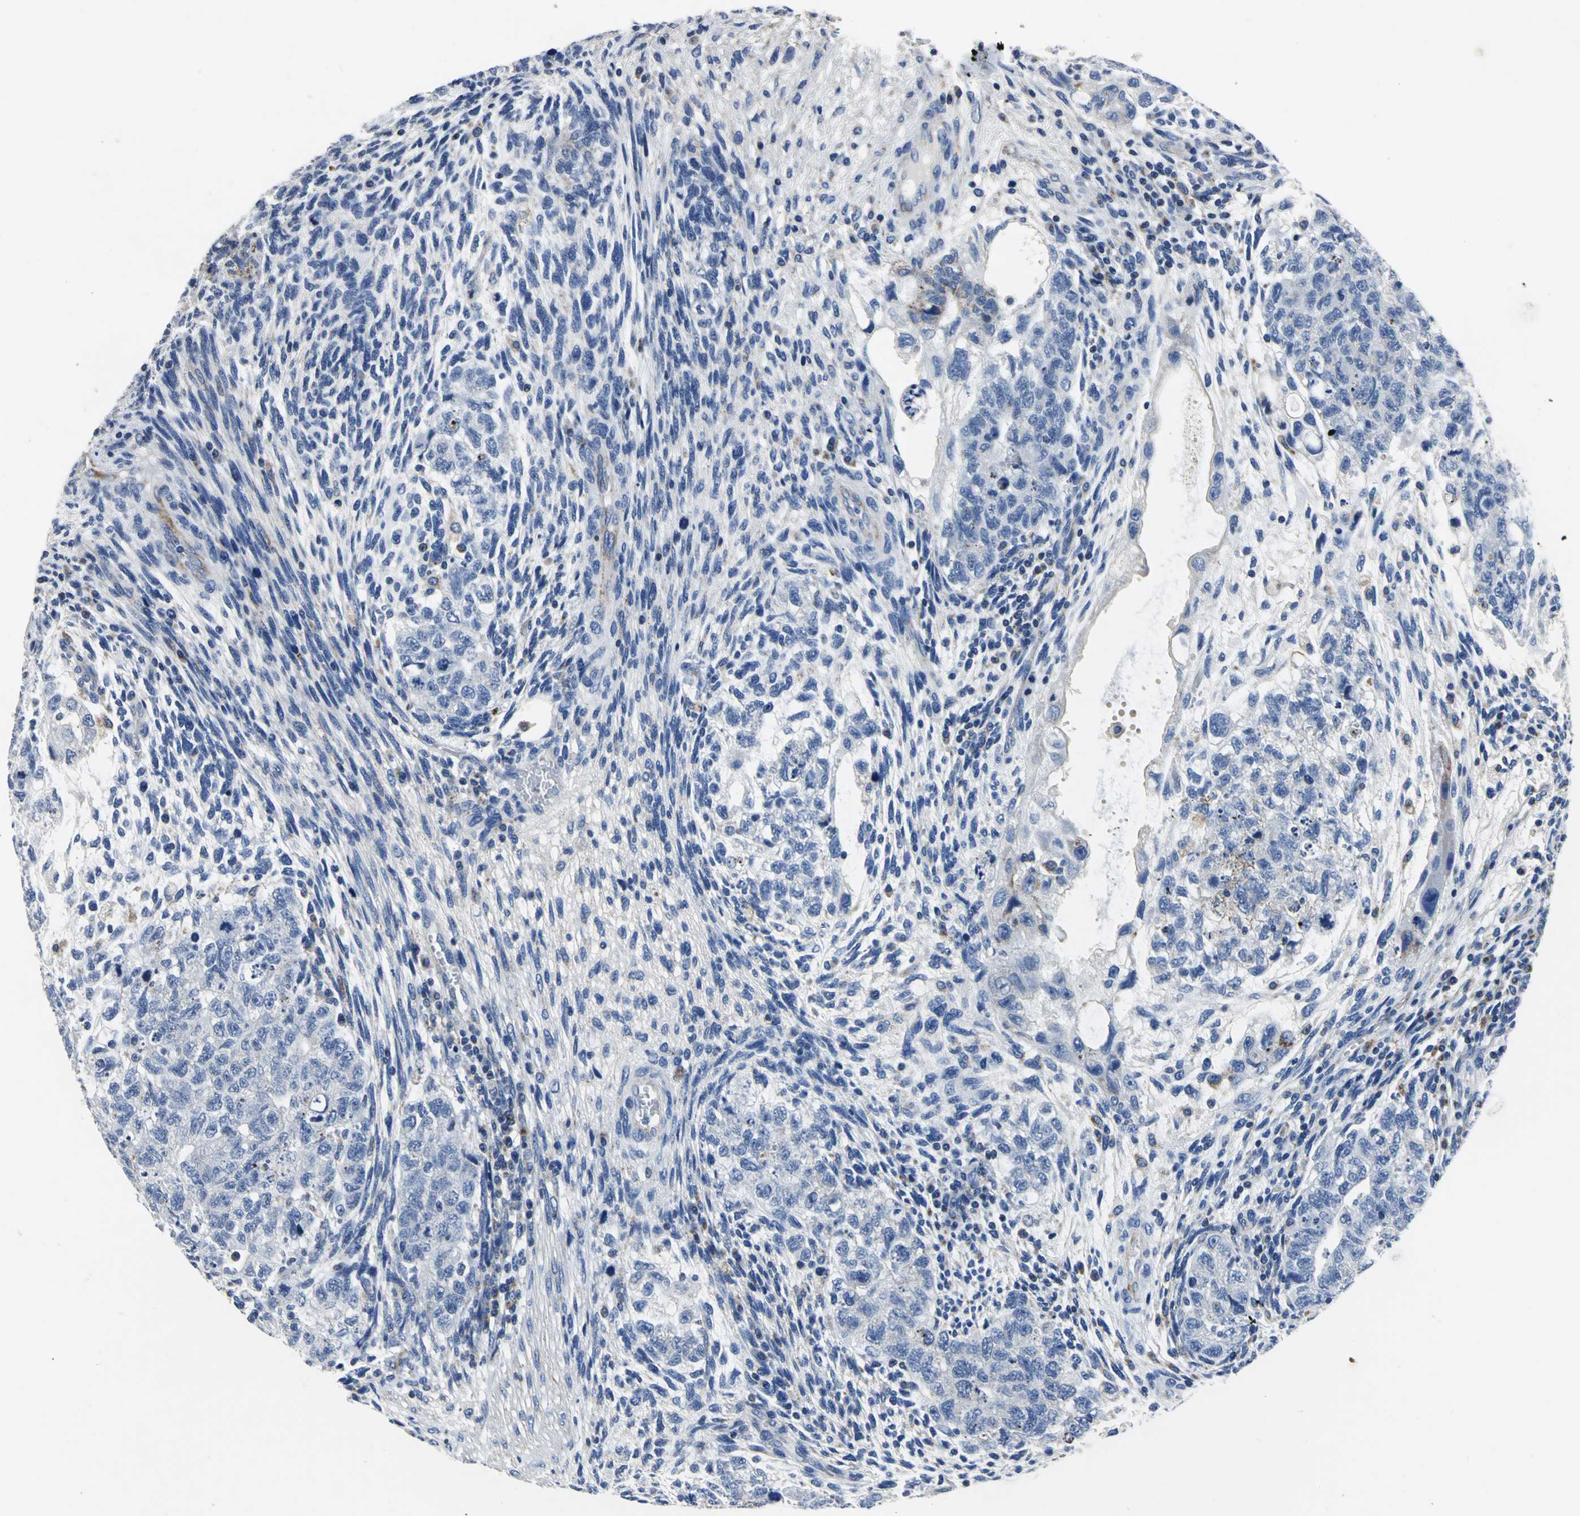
{"staining": {"intensity": "negative", "quantity": "none", "location": "none"}, "tissue": "testis cancer", "cell_type": "Tumor cells", "image_type": "cancer", "snomed": [{"axis": "morphology", "description": "Normal tissue, NOS"}, {"axis": "morphology", "description": "Carcinoma, Embryonal, NOS"}, {"axis": "topography", "description": "Testis"}], "caption": "This is a photomicrograph of immunohistochemistry staining of embryonal carcinoma (testis), which shows no expression in tumor cells. (Stains: DAB (3,3'-diaminobenzidine) immunohistochemistry (IHC) with hematoxylin counter stain, Microscopy: brightfield microscopy at high magnification).", "gene": "IFI6", "patient": {"sex": "male", "age": 36}}